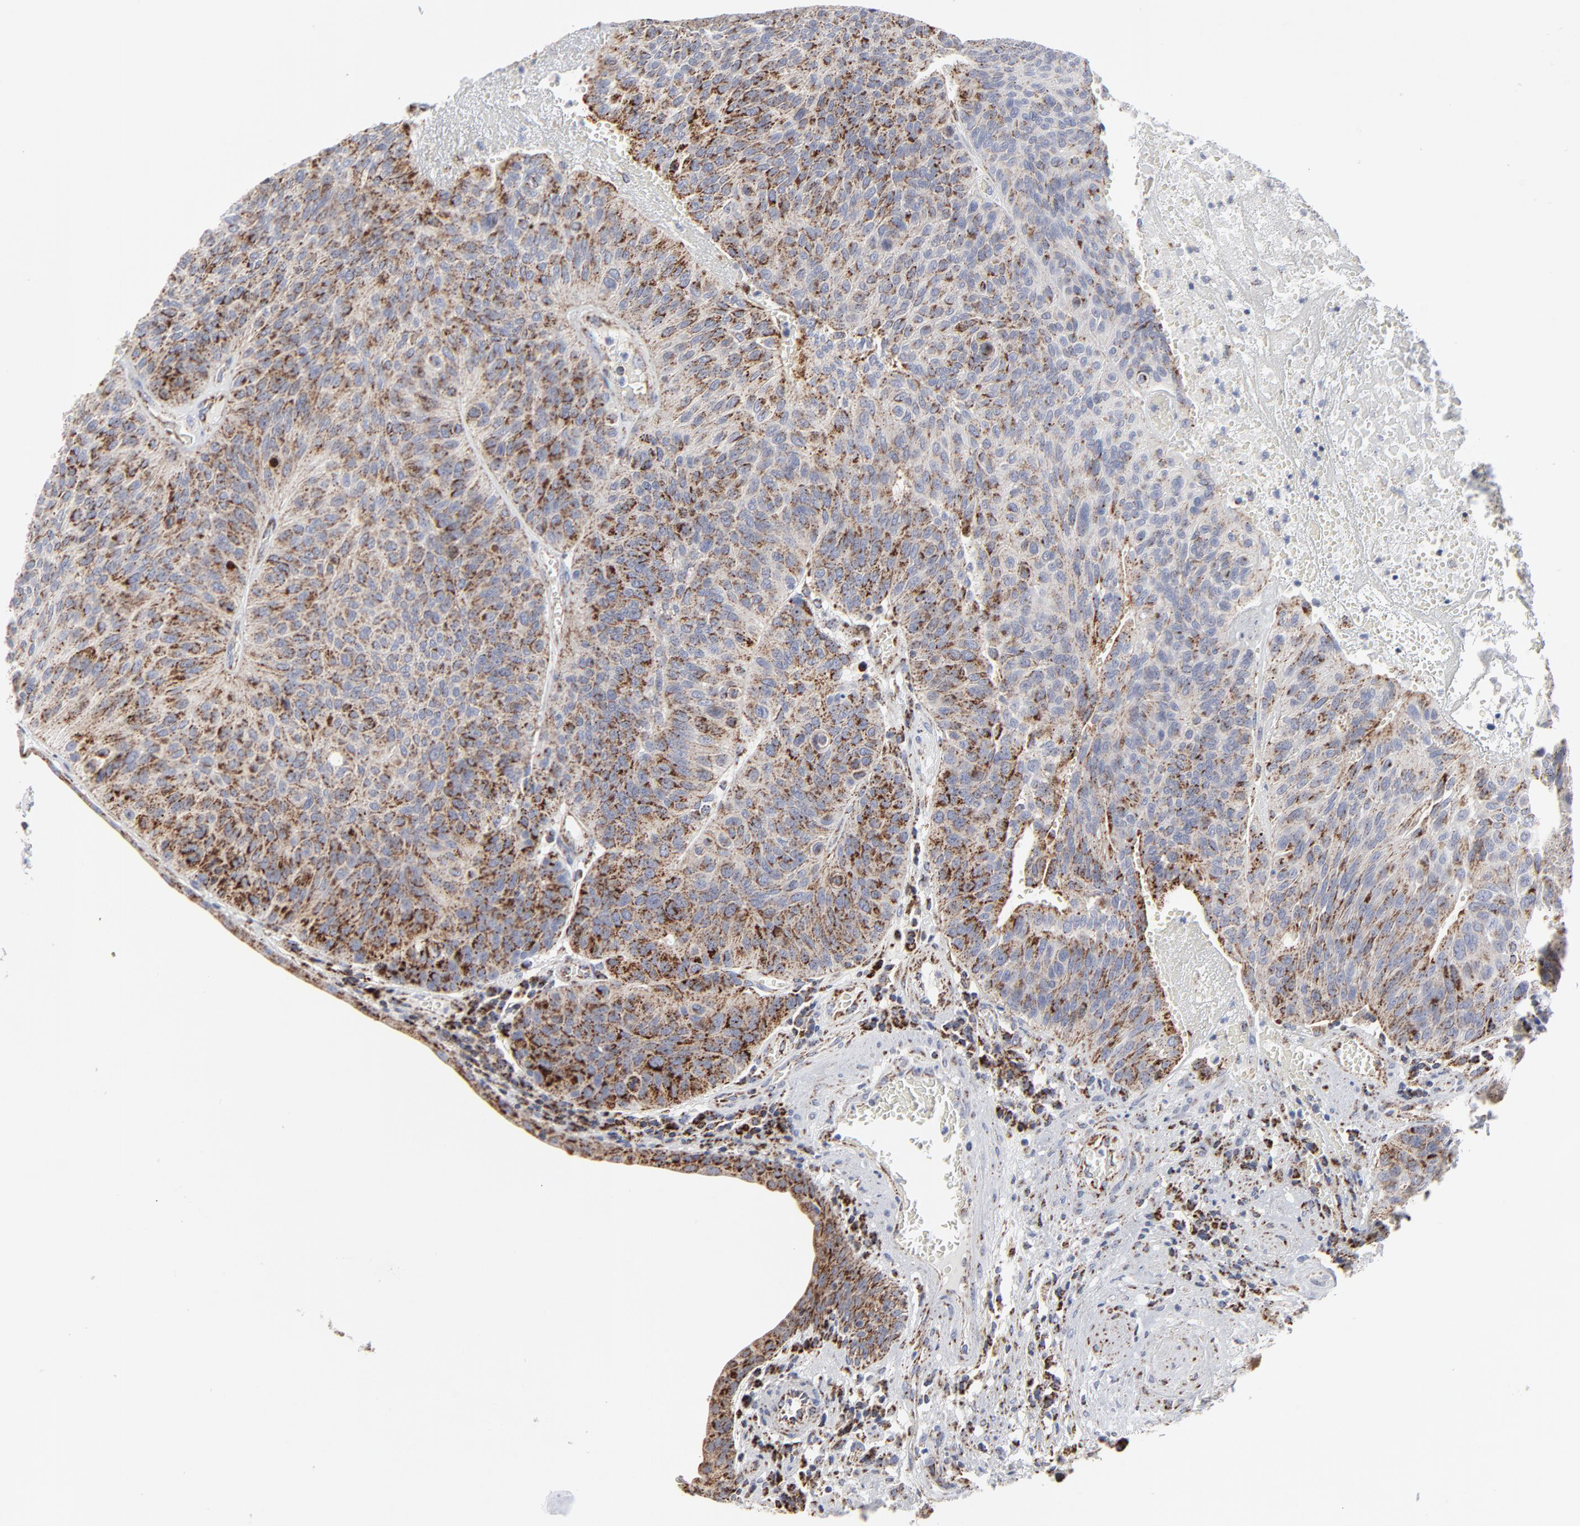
{"staining": {"intensity": "moderate", "quantity": "25%-75%", "location": "cytoplasmic/membranous"}, "tissue": "urothelial cancer", "cell_type": "Tumor cells", "image_type": "cancer", "snomed": [{"axis": "morphology", "description": "Urothelial carcinoma, High grade"}, {"axis": "topography", "description": "Urinary bladder"}], "caption": "Human urothelial carcinoma (high-grade) stained for a protein (brown) shows moderate cytoplasmic/membranous positive positivity in about 25%-75% of tumor cells.", "gene": "TXNRD2", "patient": {"sex": "male", "age": 66}}